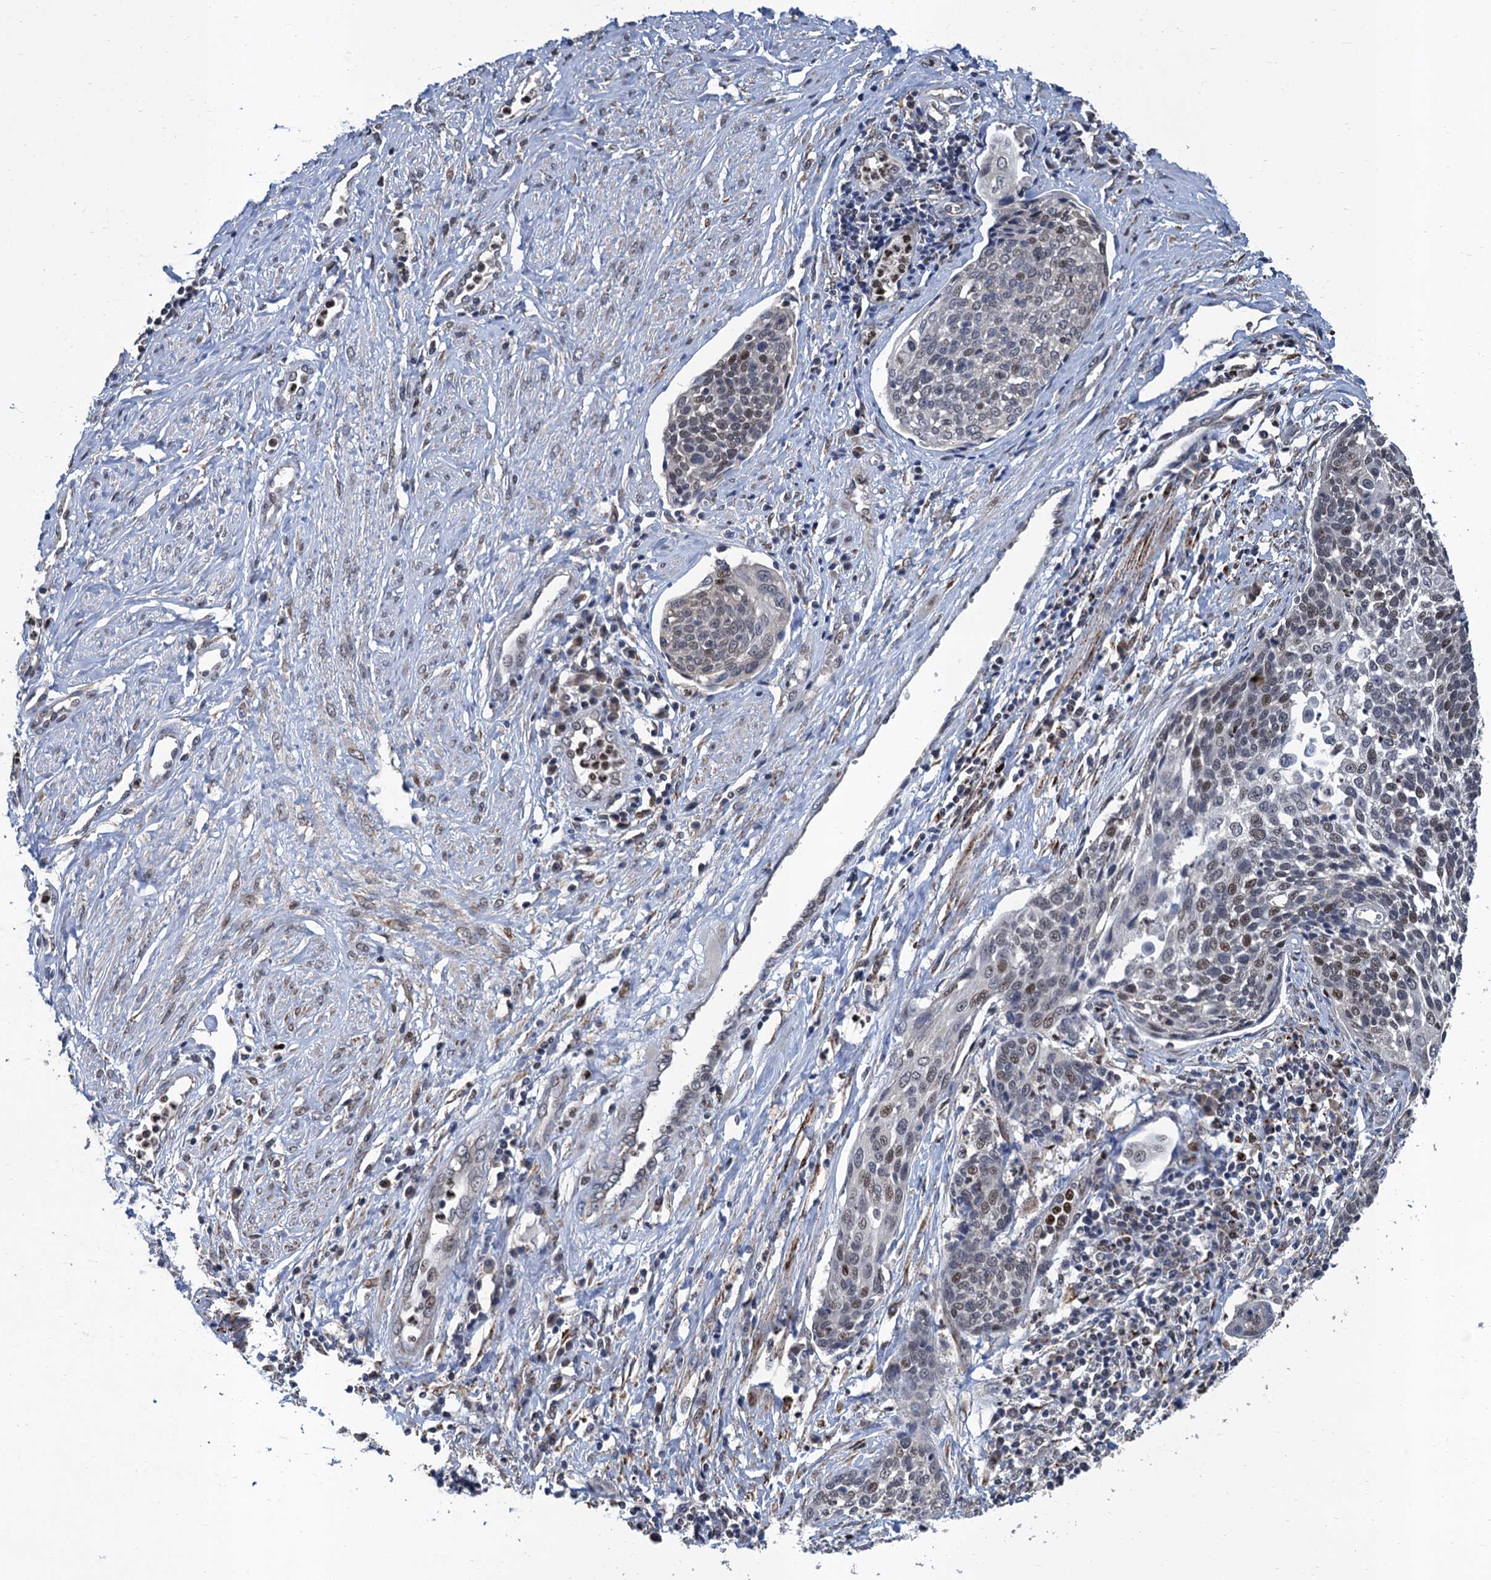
{"staining": {"intensity": "weak", "quantity": "25%-75%", "location": "nuclear"}, "tissue": "cervical cancer", "cell_type": "Tumor cells", "image_type": "cancer", "snomed": [{"axis": "morphology", "description": "Squamous cell carcinoma, NOS"}, {"axis": "topography", "description": "Cervix"}], "caption": "Cervical cancer (squamous cell carcinoma) tissue demonstrates weak nuclear expression in approximately 25%-75% of tumor cells, visualized by immunohistochemistry.", "gene": "TSEN34", "patient": {"sex": "female", "age": 34}}